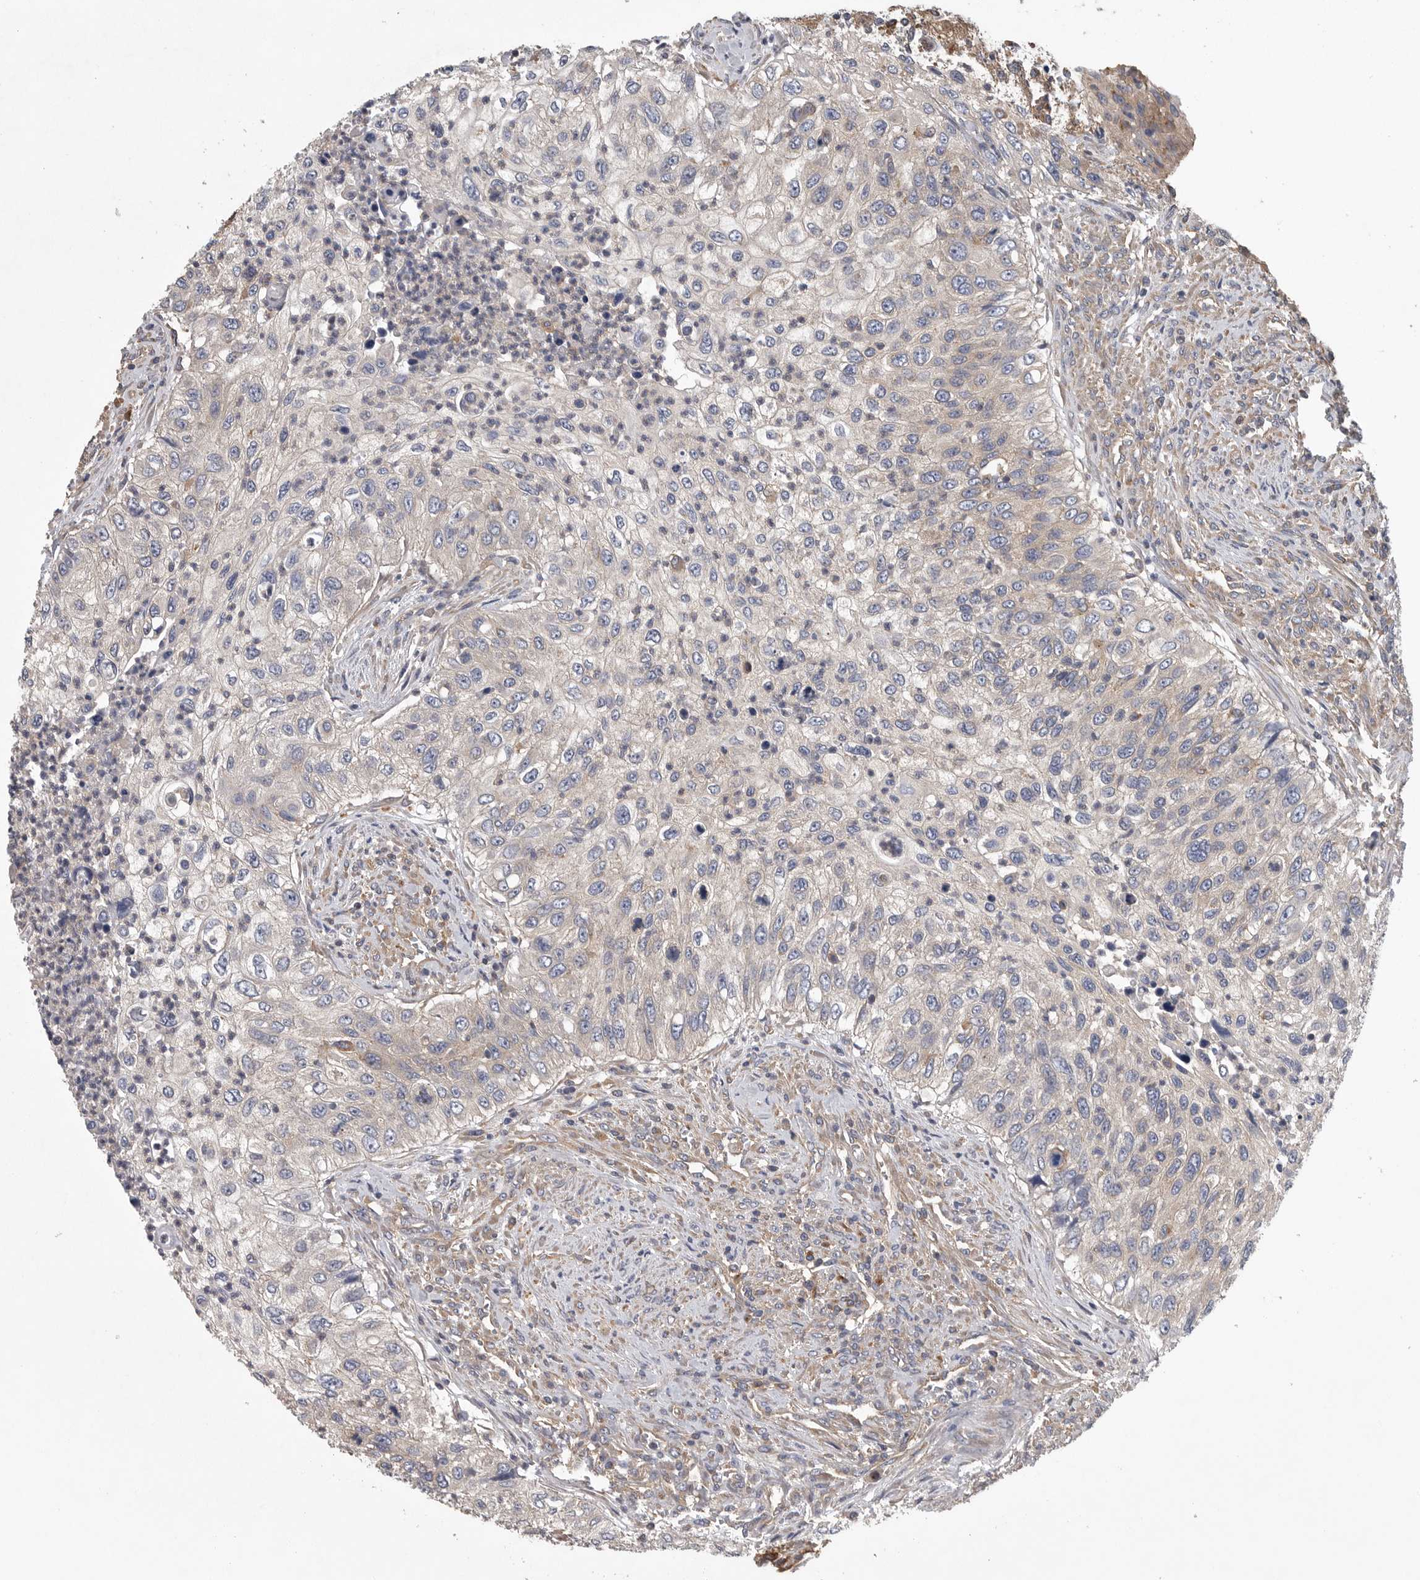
{"staining": {"intensity": "negative", "quantity": "none", "location": "none"}, "tissue": "urothelial cancer", "cell_type": "Tumor cells", "image_type": "cancer", "snomed": [{"axis": "morphology", "description": "Urothelial carcinoma, High grade"}, {"axis": "topography", "description": "Urinary bladder"}], "caption": "This is an immunohistochemistry (IHC) histopathology image of high-grade urothelial carcinoma. There is no staining in tumor cells.", "gene": "OXR1", "patient": {"sex": "female", "age": 60}}